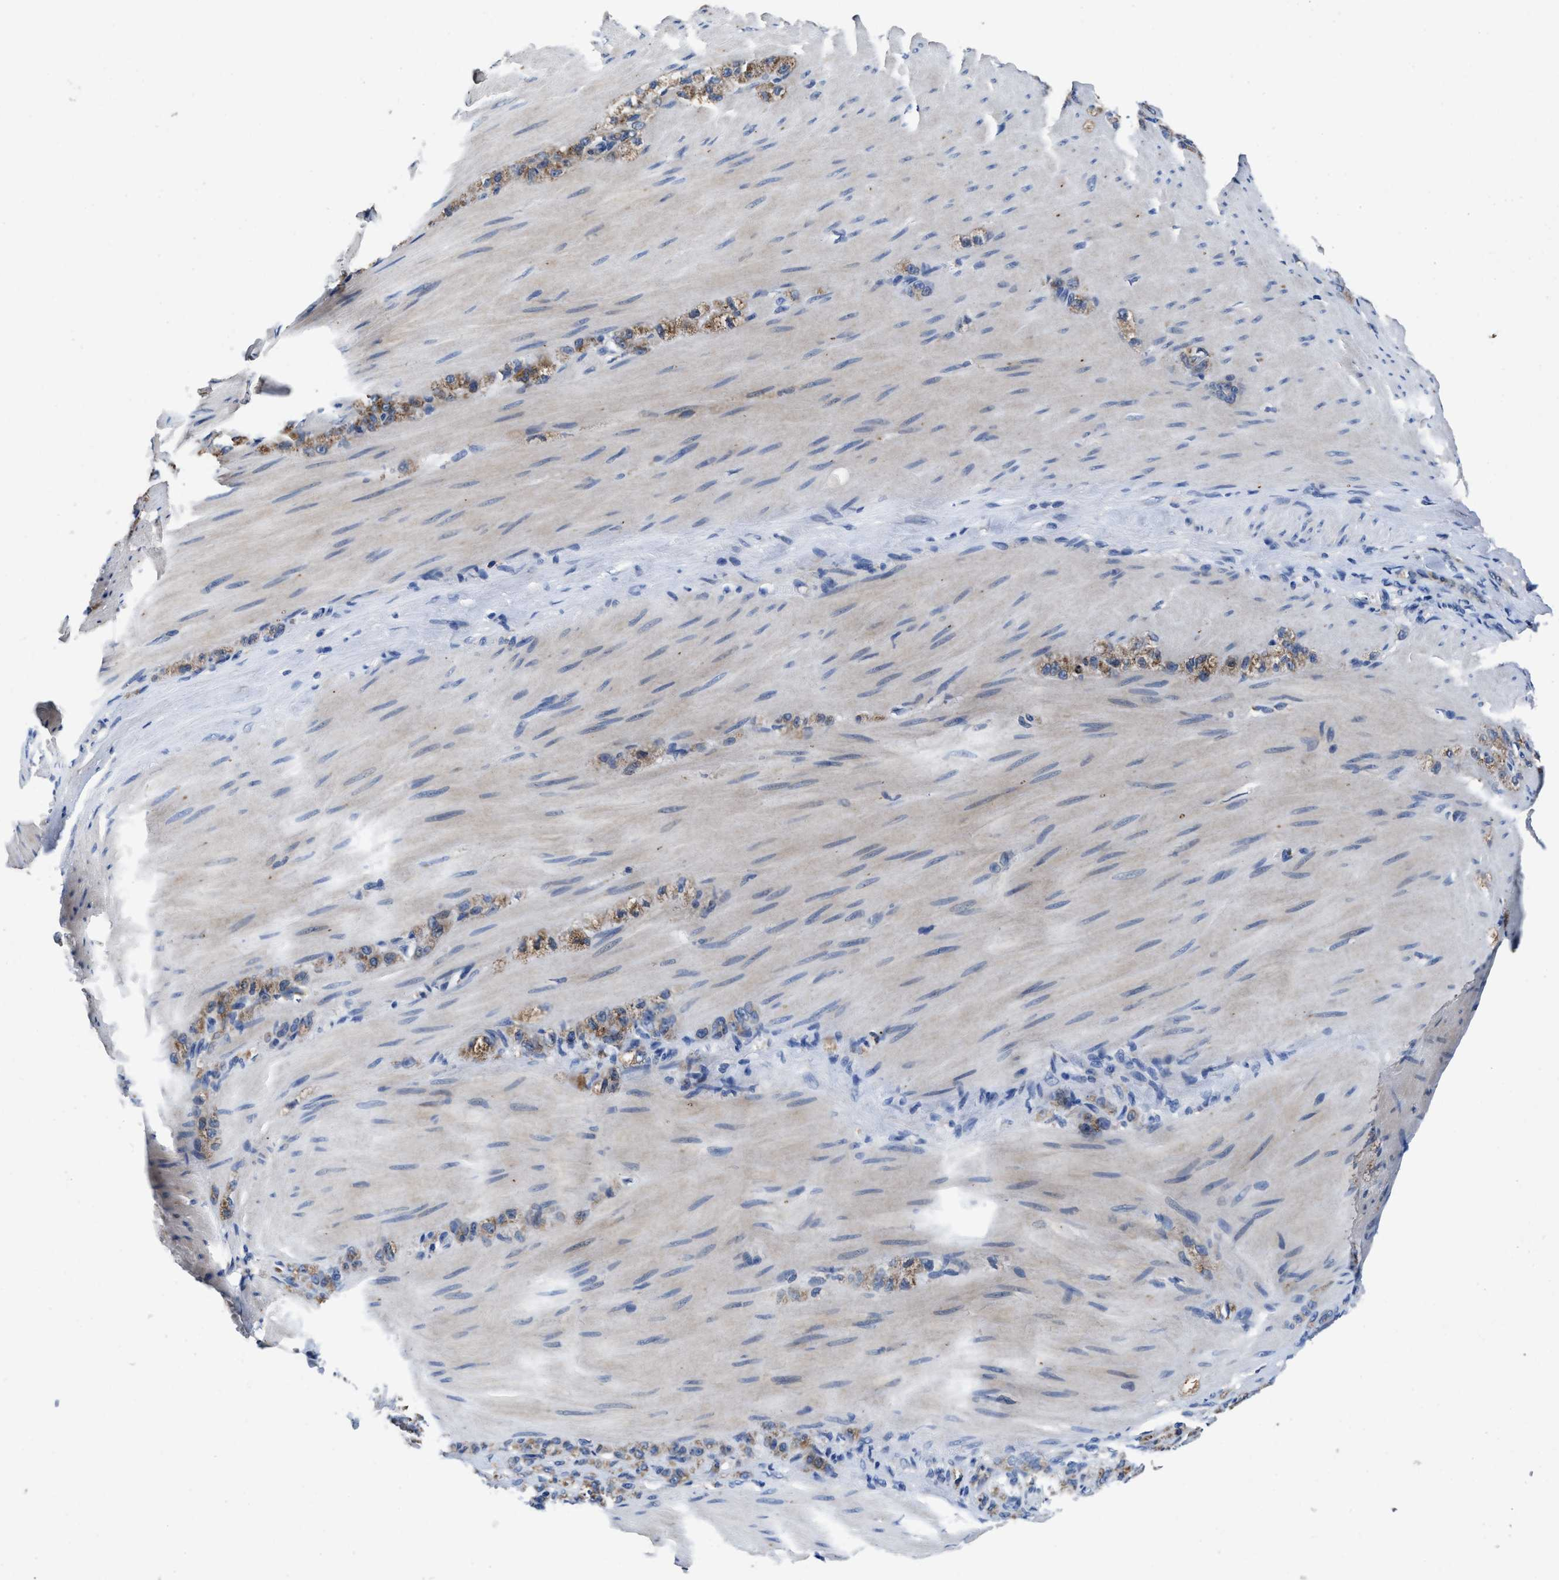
{"staining": {"intensity": "moderate", "quantity": ">75%", "location": "cytoplasmic/membranous"}, "tissue": "stomach cancer", "cell_type": "Tumor cells", "image_type": "cancer", "snomed": [{"axis": "morphology", "description": "Normal tissue, NOS"}, {"axis": "morphology", "description": "Adenocarcinoma, NOS"}, {"axis": "topography", "description": "Stomach"}], "caption": "Protein staining reveals moderate cytoplasmic/membranous positivity in approximately >75% of tumor cells in adenocarcinoma (stomach).", "gene": "UBR4", "patient": {"sex": "male", "age": 82}}